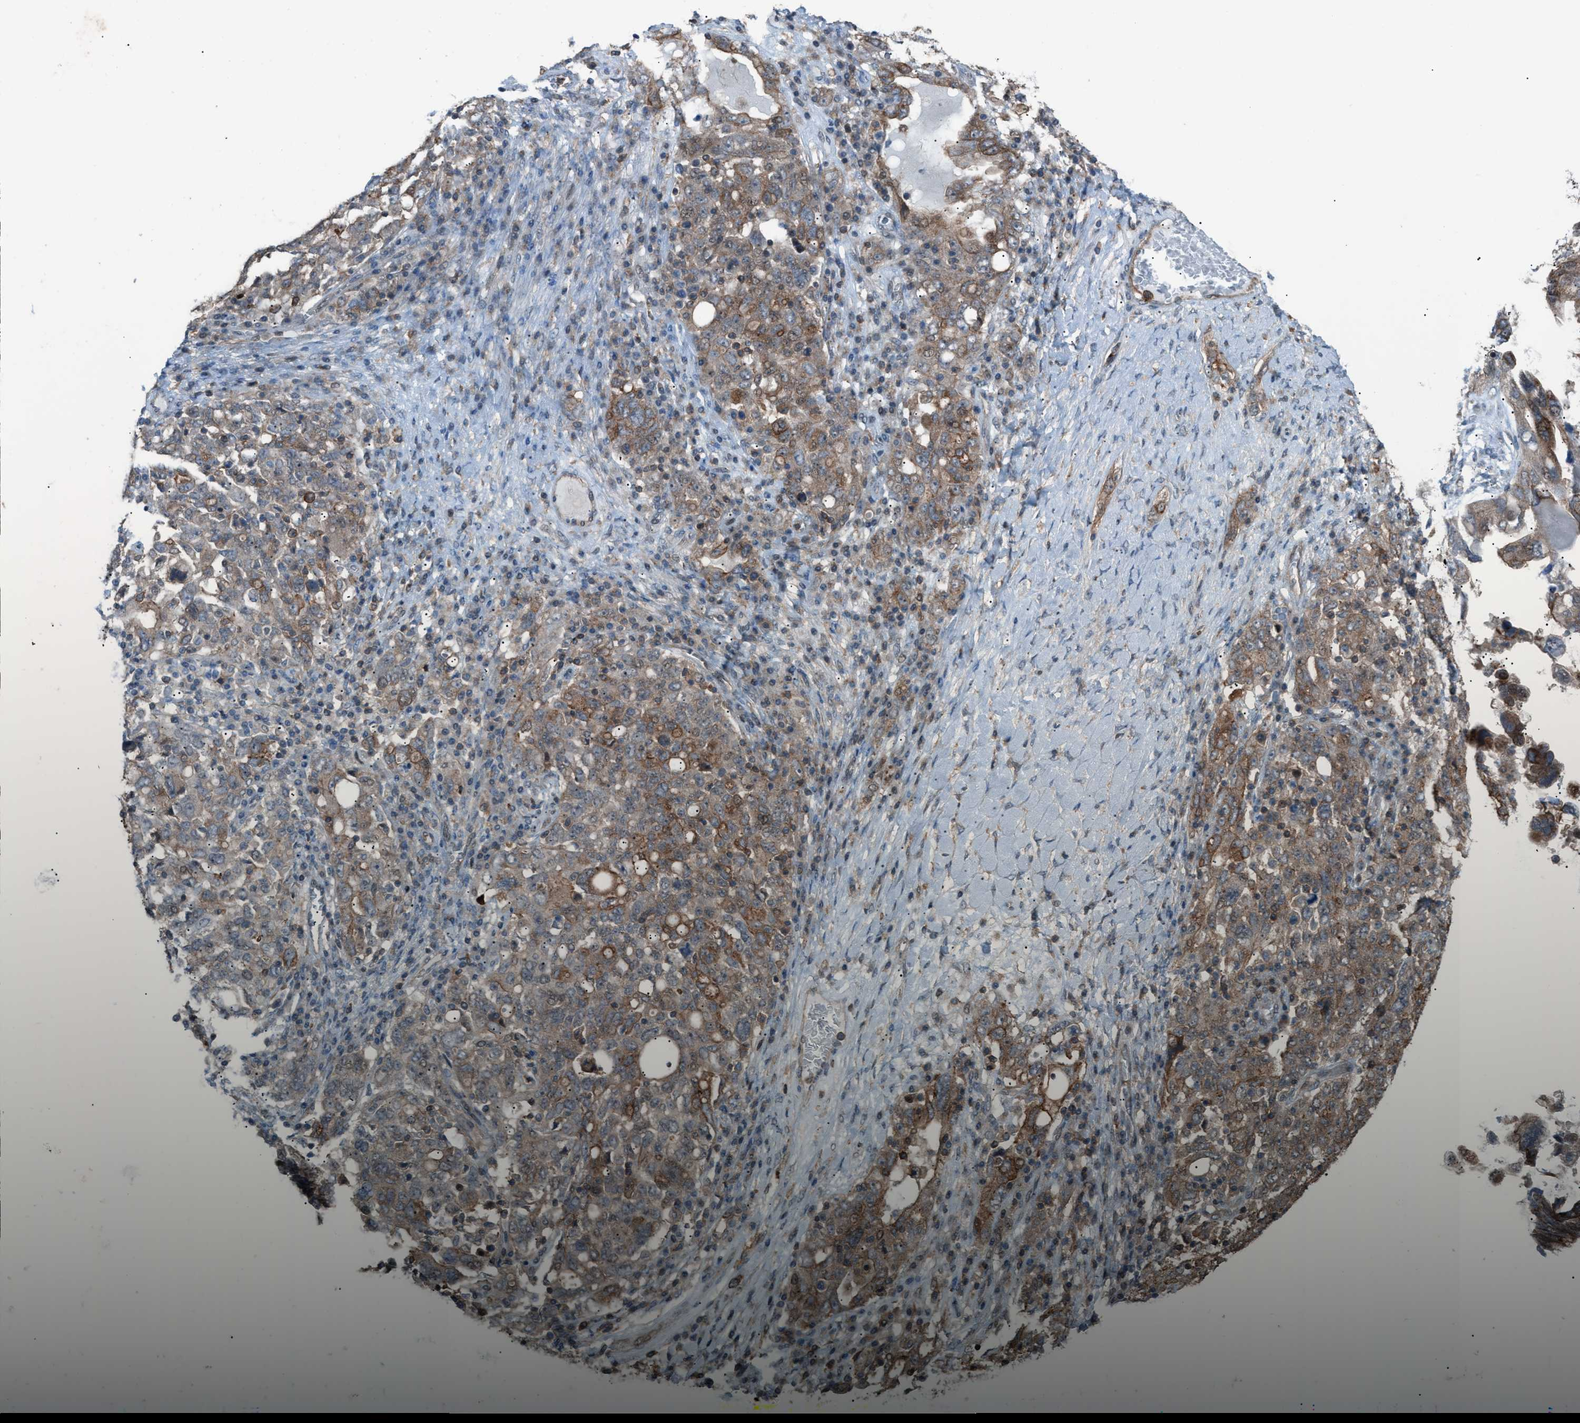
{"staining": {"intensity": "moderate", "quantity": "25%-75%", "location": "cytoplasmic/membranous"}, "tissue": "ovarian cancer", "cell_type": "Tumor cells", "image_type": "cancer", "snomed": [{"axis": "morphology", "description": "Carcinoma, endometroid"}, {"axis": "topography", "description": "Ovary"}], "caption": "This image displays IHC staining of ovarian cancer, with medium moderate cytoplasmic/membranous positivity in about 25%-75% of tumor cells.", "gene": "DYRK1A", "patient": {"sex": "female", "age": 62}}